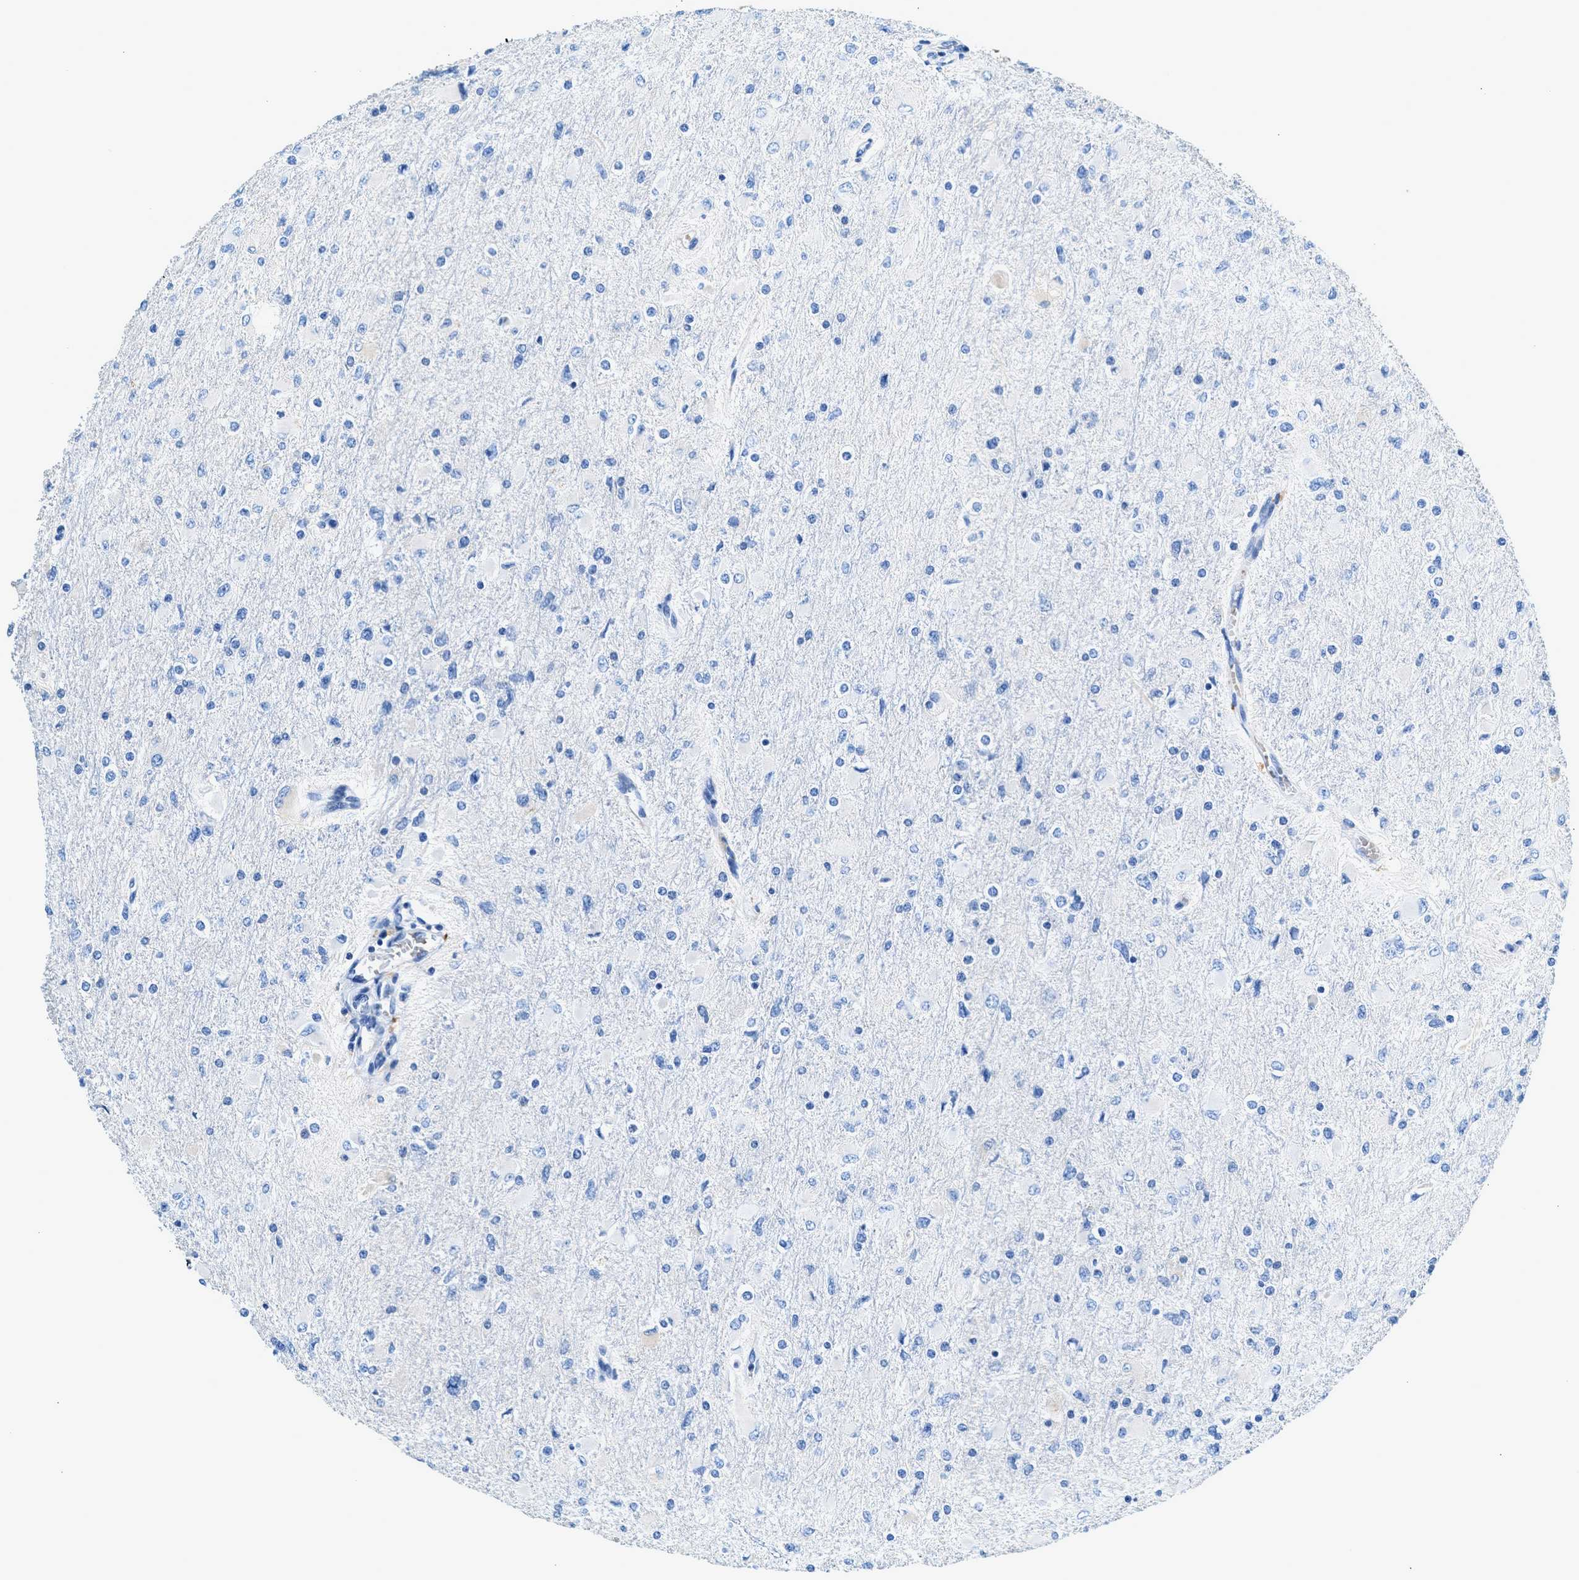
{"staining": {"intensity": "negative", "quantity": "none", "location": "none"}, "tissue": "glioma", "cell_type": "Tumor cells", "image_type": "cancer", "snomed": [{"axis": "morphology", "description": "Glioma, malignant, High grade"}, {"axis": "topography", "description": "Cerebral cortex"}], "caption": "Protein analysis of glioma displays no significant positivity in tumor cells.", "gene": "RWDD2B", "patient": {"sex": "female", "age": 36}}